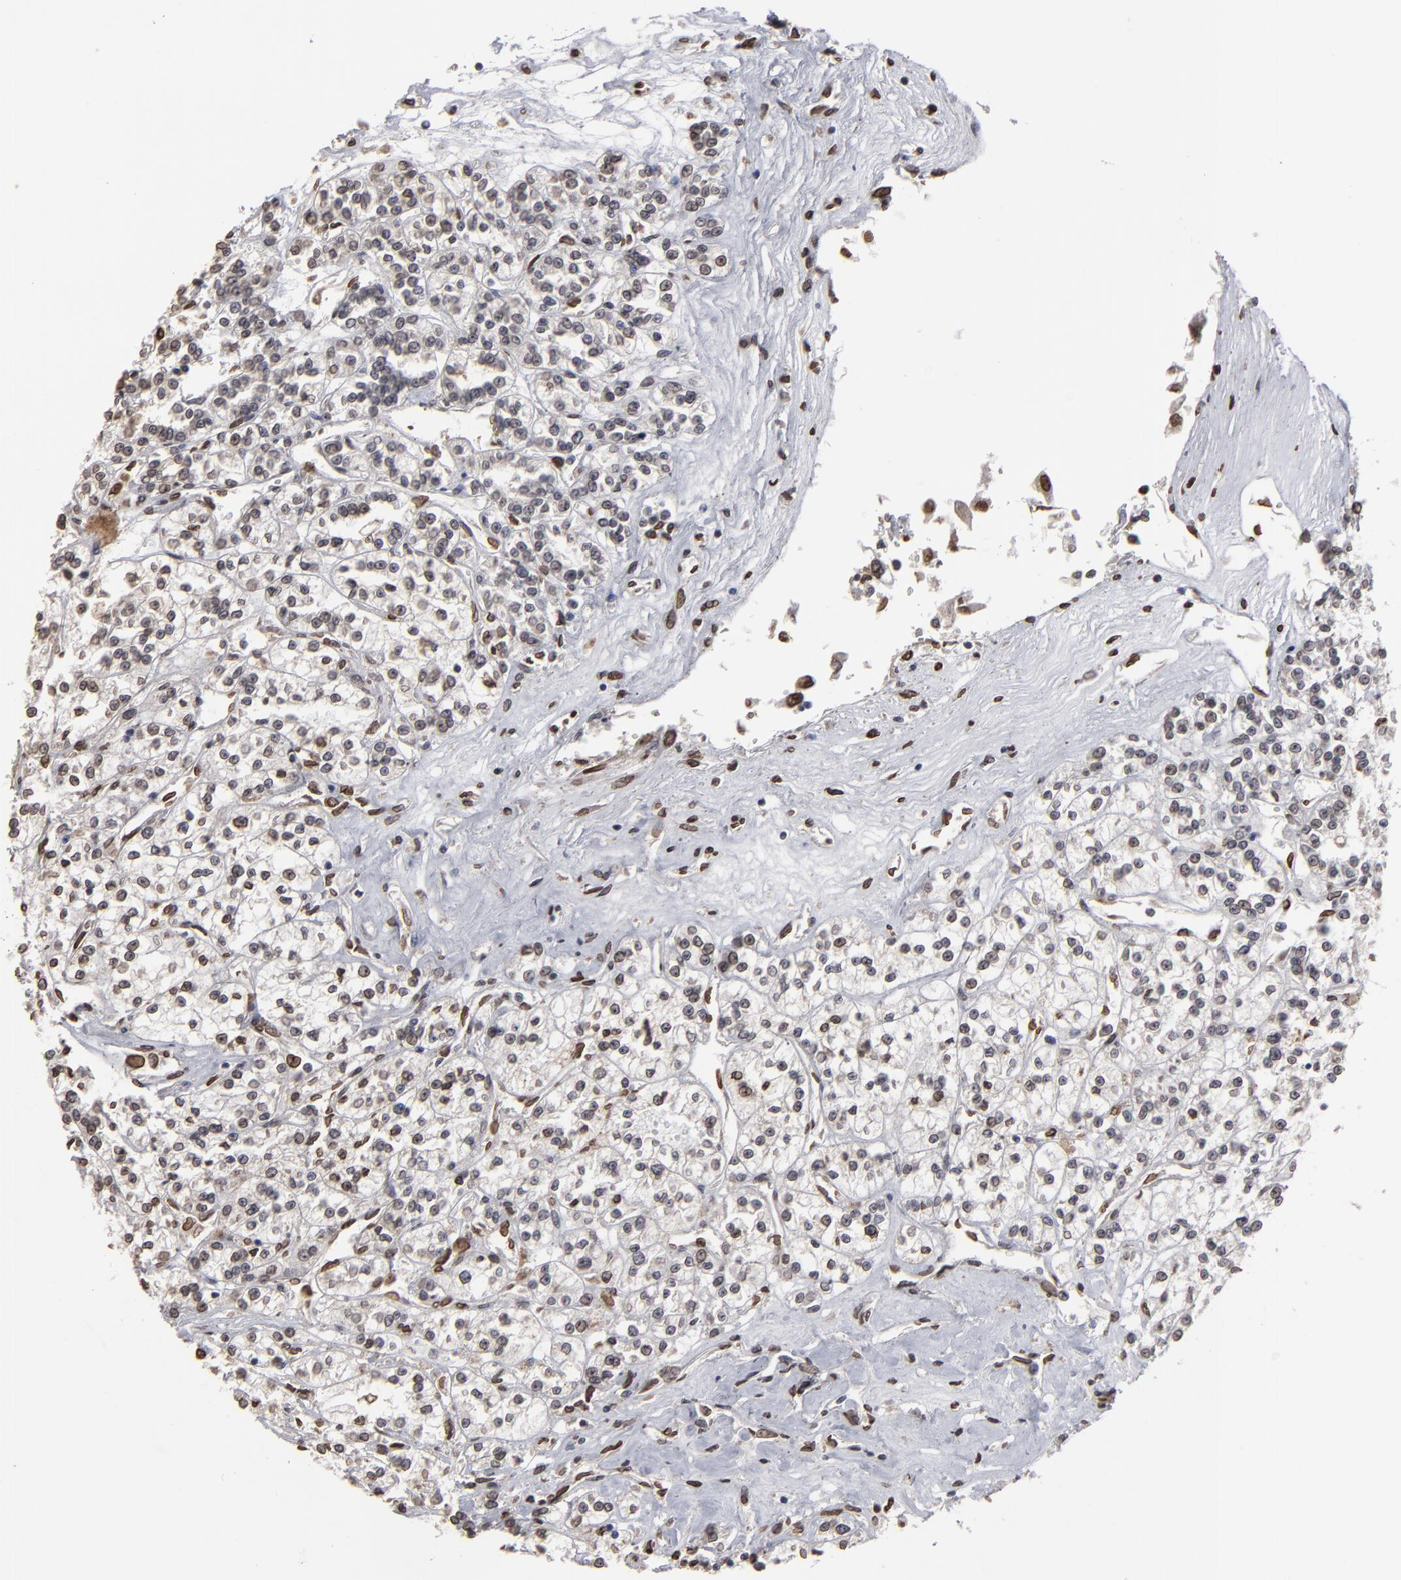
{"staining": {"intensity": "moderate", "quantity": "<25%", "location": "nuclear"}, "tissue": "renal cancer", "cell_type": "Tumor cells", "image_type": "cancer", "snomed": [{"axis": "morphology", "description": "Adenocarcinoma, NOS"}, {"axis": "topography", "description": "Kidney"}], "caption": "Protein expression analysis of renal adenocarcinoma exhibits moderate nuclear positivity in approximately <25% of tumor cells.", "gene": "BAZ1A", "patient": {"sex": "female", "age": 76}}